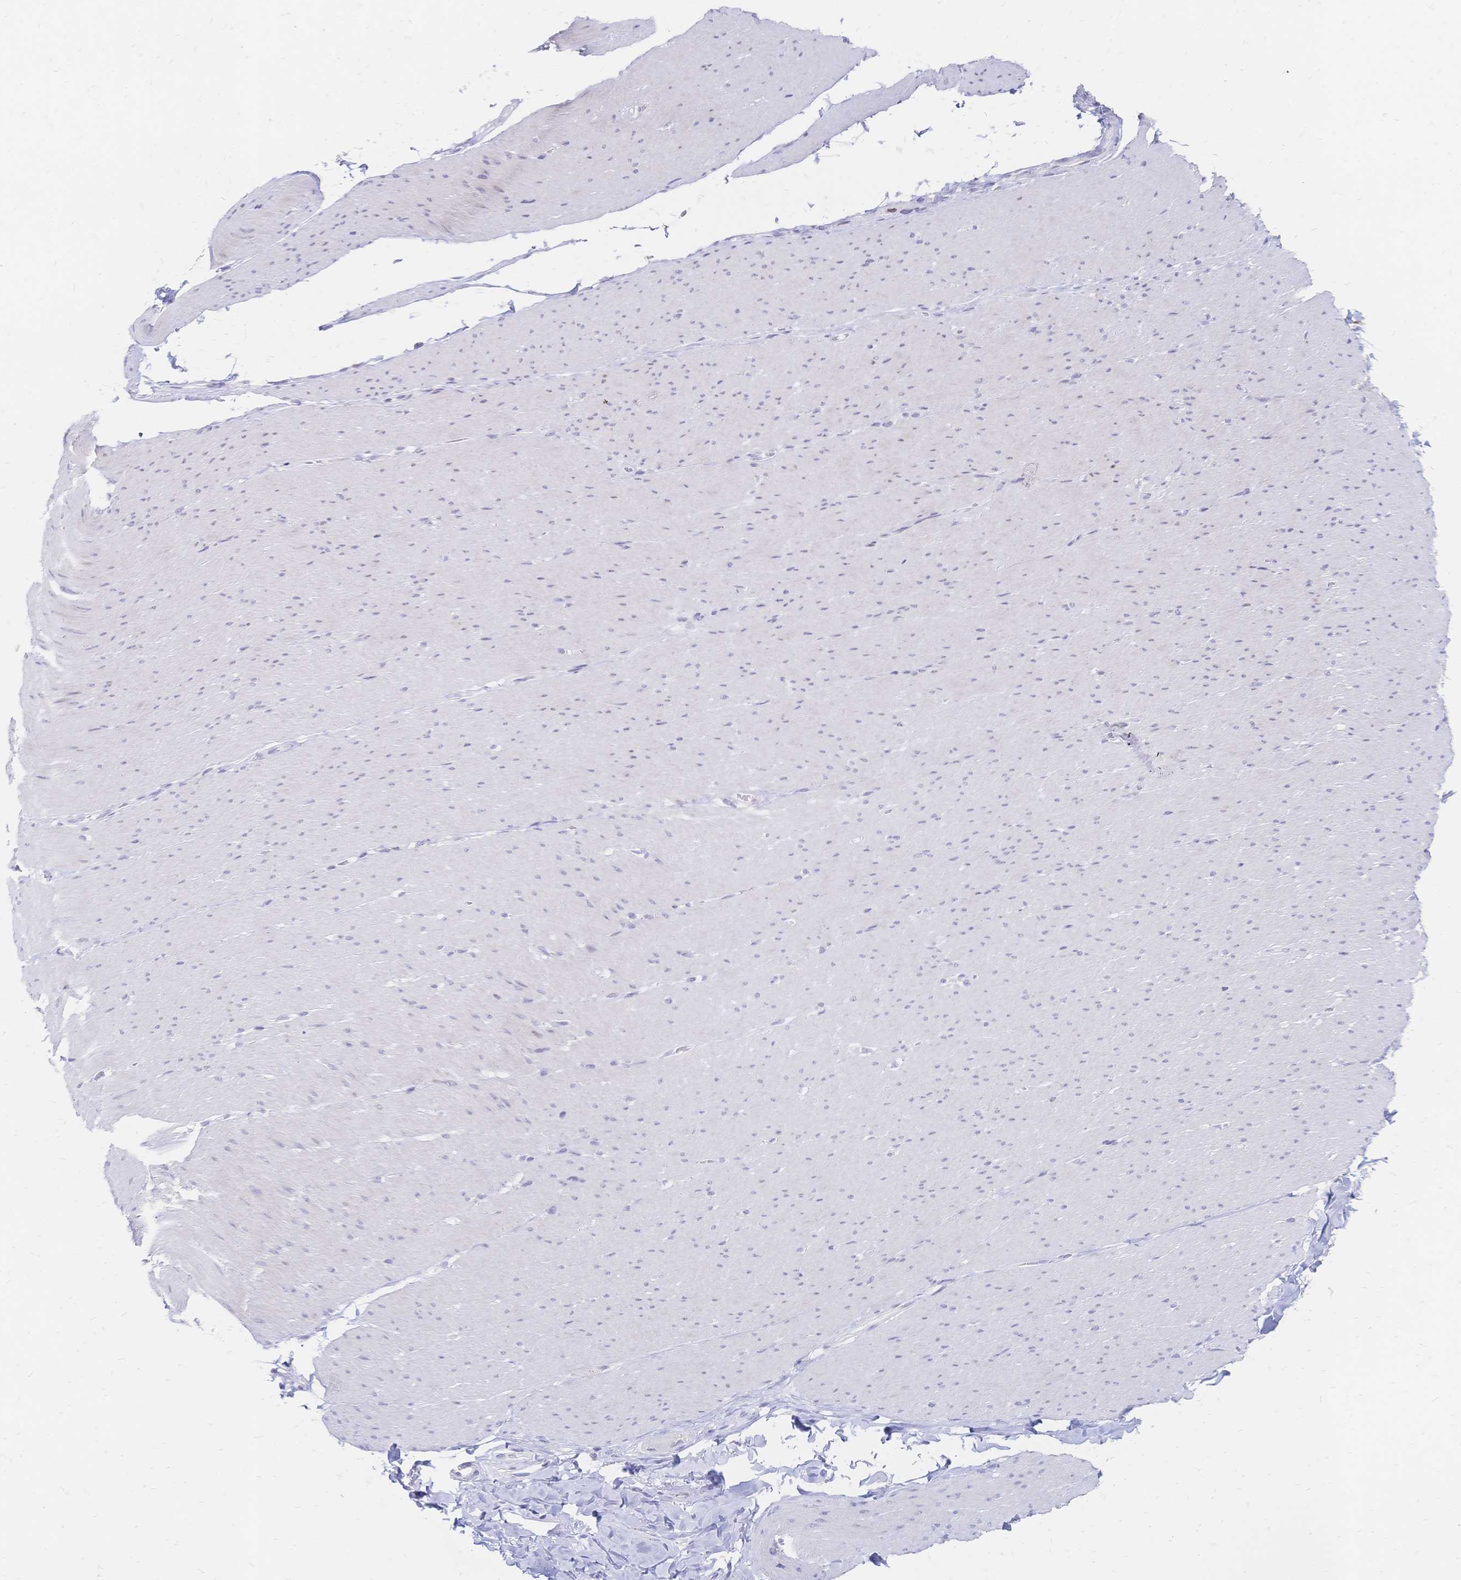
{"staining": {"intensity": "negative", "quantity": "none", "location": "none"}, "tissue": "smooth muscle", "cell_type": "Smooth muscle cells", "image_type": "normal", "snomed": [{"axis": "morphology", "description": "Normal tissue, NOS"}, {"axis": "topography", "description": "Smooth muscle"}, {"axis": "topography", "description": "Rectum"}], "caption": "IHC of normal human smooth muscle reveals no staining in smooth muscle cells.", "gene": "PSORS1C2", "patient": {"sex": "male", "age": 53}}